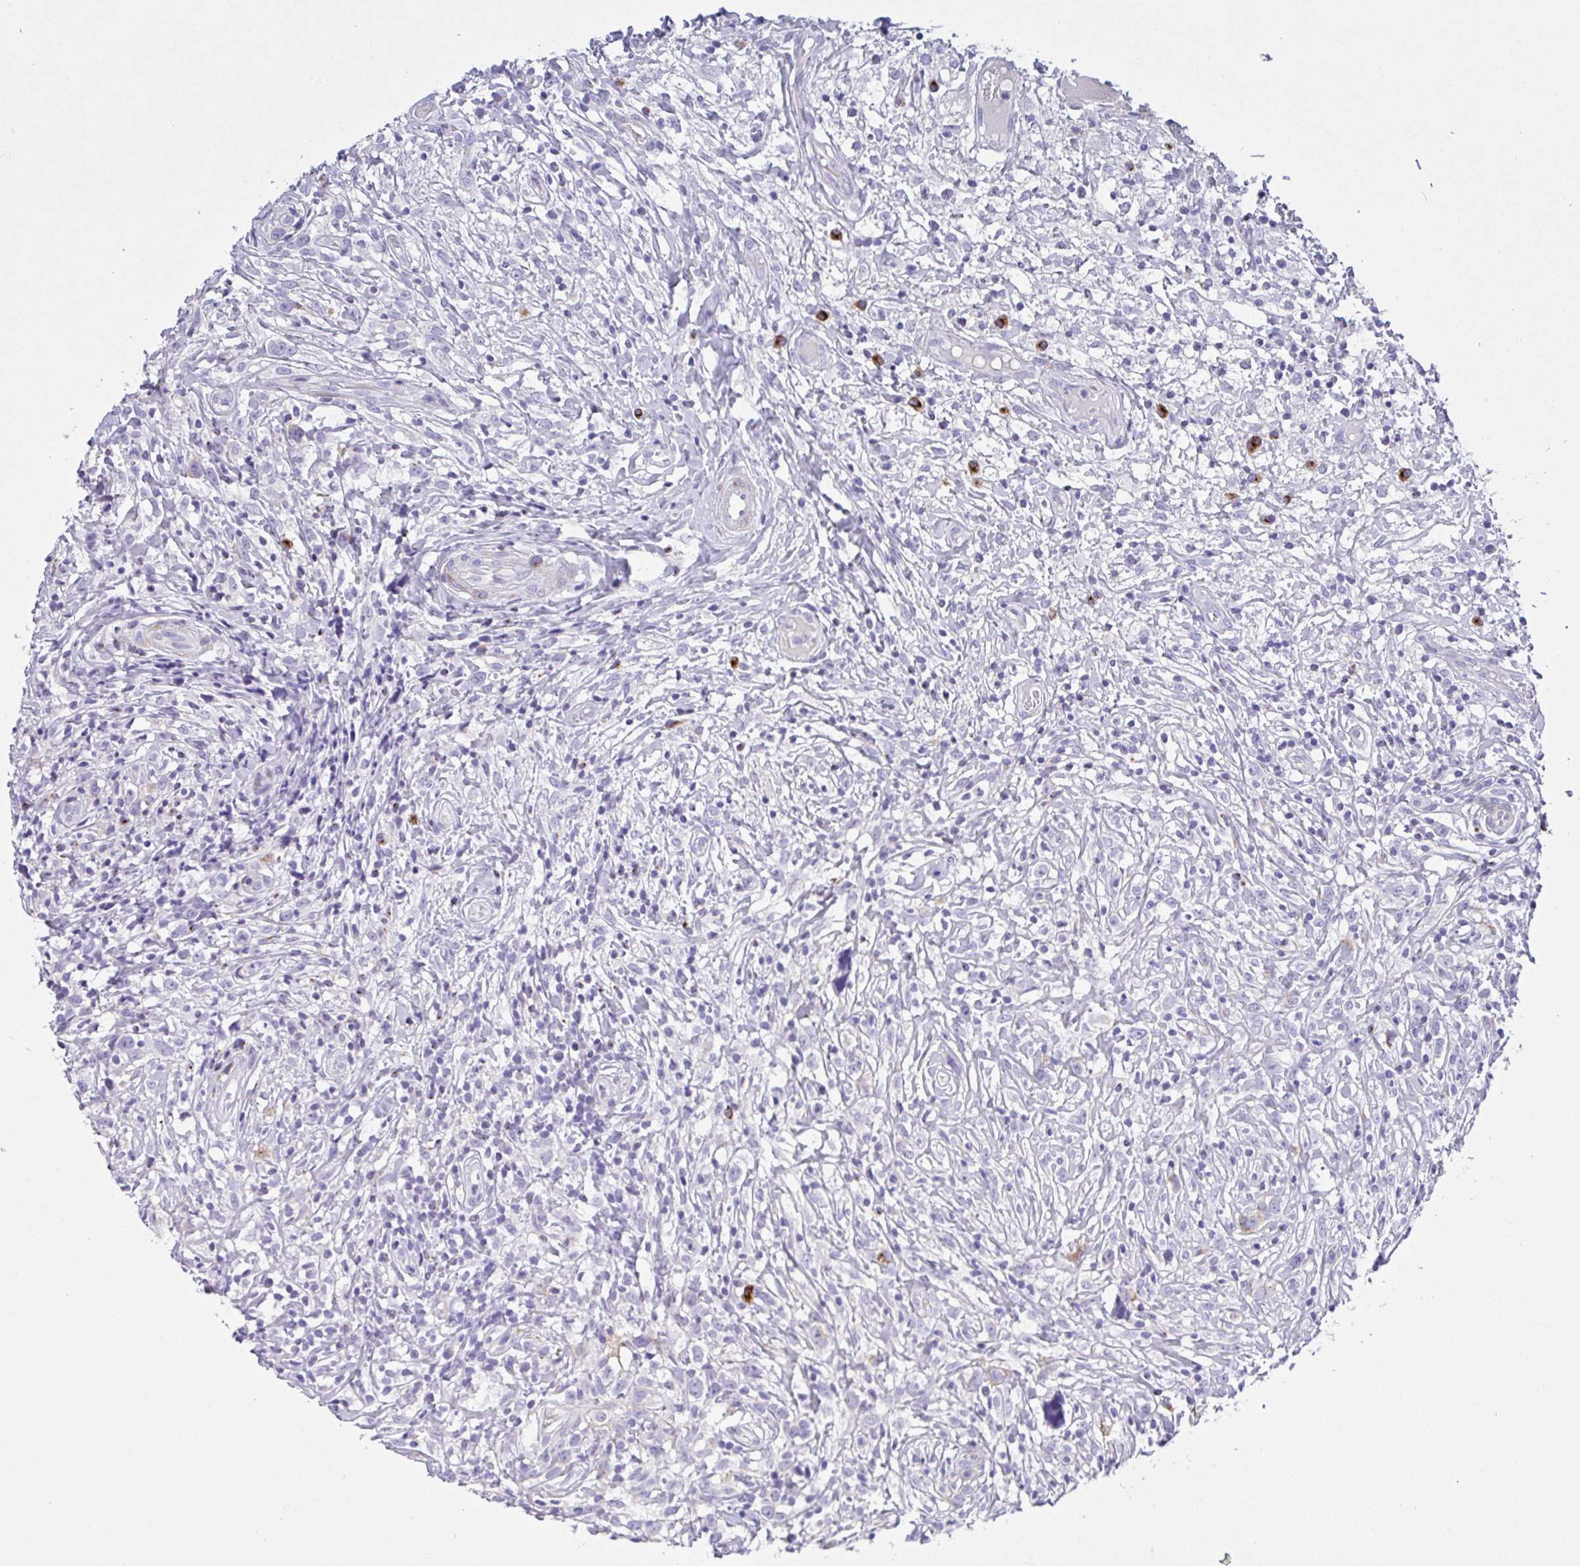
{"staining": {"intensity": "moderate", "quantity": "<25%", "location": "cytoplasmic/membranous"}, "tissue": "lymphoma", "cell_type": "Tumor cells", "image_type": "cancer", "snomed": [{"axis": "morphology", "description": "Hodgkin's disease, NOS"}, {"axis": "topography", "description": "No Tissue"}], "caption": "Hodgkin's disease stained for a protein demonstrates moderate cytoplasmic/membranous positivity in tumor cells.", "gene": "FBXL20", "patient": {"sex": "female", "age": 21}}